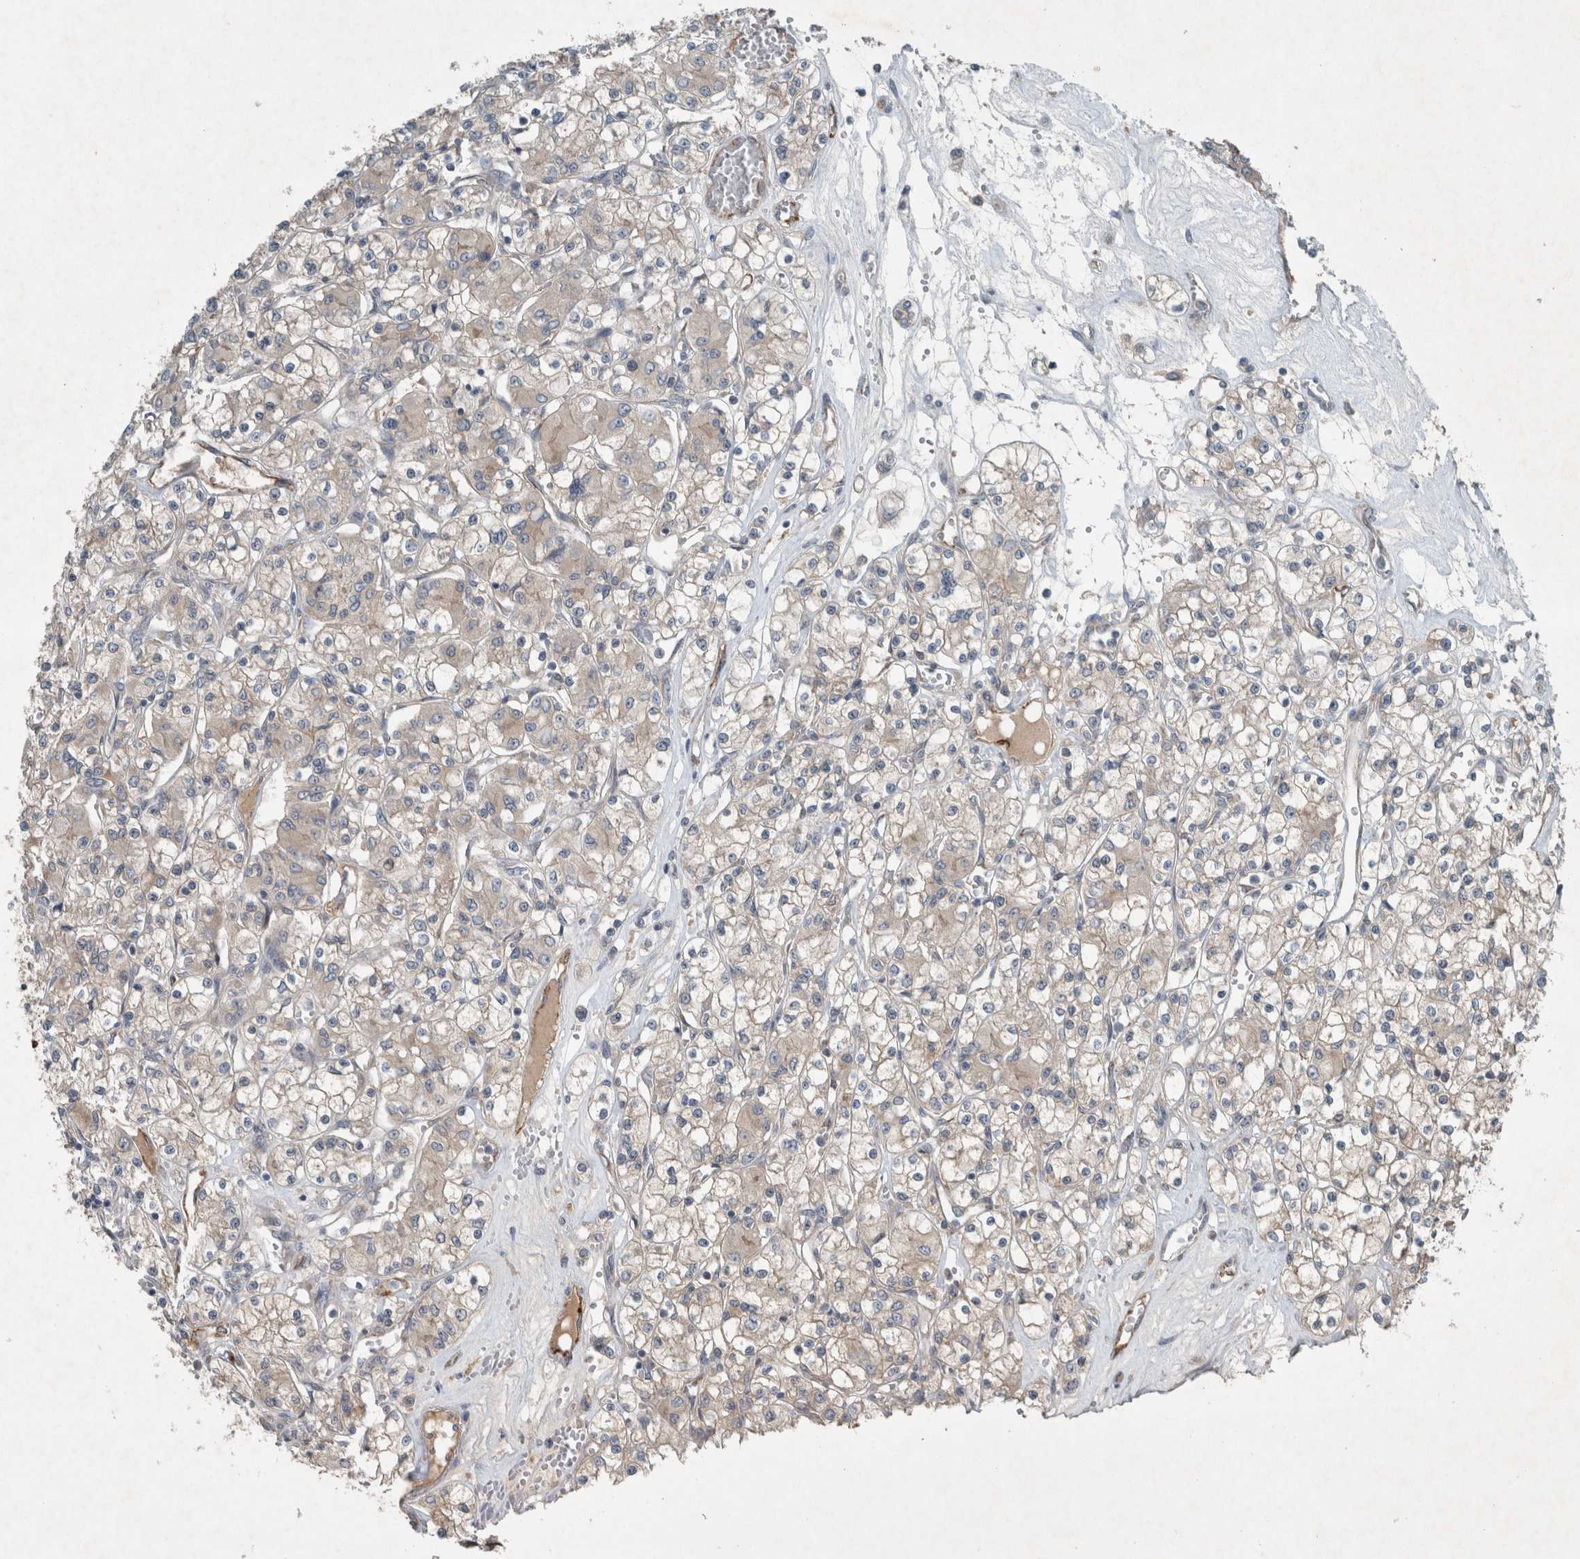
{"staining": {"intensity": "negative", "quantity": "none", "location": "none"}, "tissue": "renal cancer", "cell_type": "Tumor cells", "image_type": "cancer", "snomed": [{"axis": "morphology", "description": "Adenocarcinoma, NOS"}, {"axis": "topography", "description": "Kidney"}], "caption": "Adenocarcinoma (renal) stained for a protein using immunohistochemistry exhibits no expression tumor cells.", "gene": "RALGDS", "patient": {"sex": "female", "age": 59}}